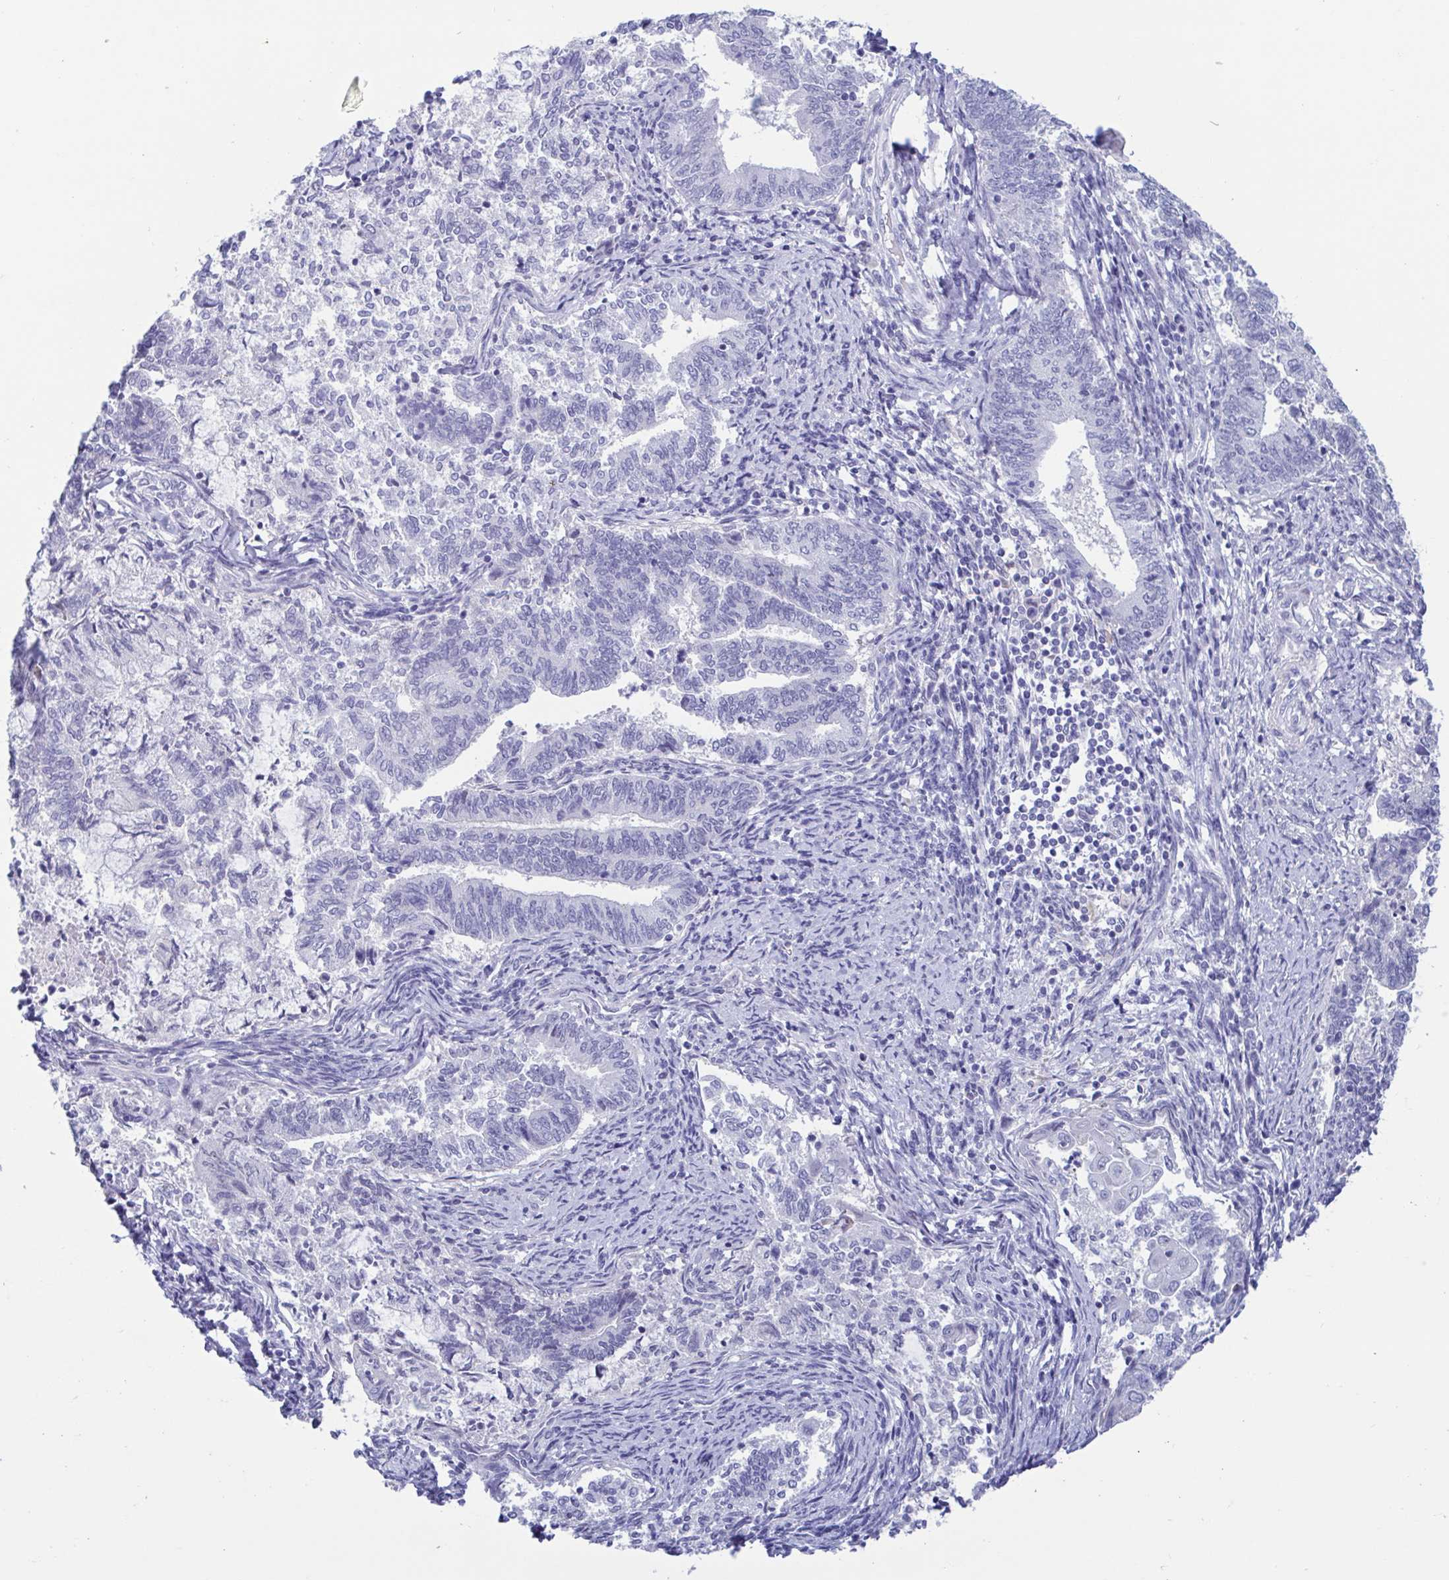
{"staining": {"intensity": "negative", "quantity": "none", "location": "none"}, "tissue": "endometrial cancer", "cell_type": "Tumor cells", "image_type": "cancer", "snomed": [{"axis": "morphology", "description": "Adenocarcinoma, NOS"}, {"axis": "topography", "description": "Endometrium"}], "caption": "Image shows no significant protein staining in tumor cells of endometrial cancer.", "gene": "PERM1", "patient": {"sex": "female", "age": 65}}